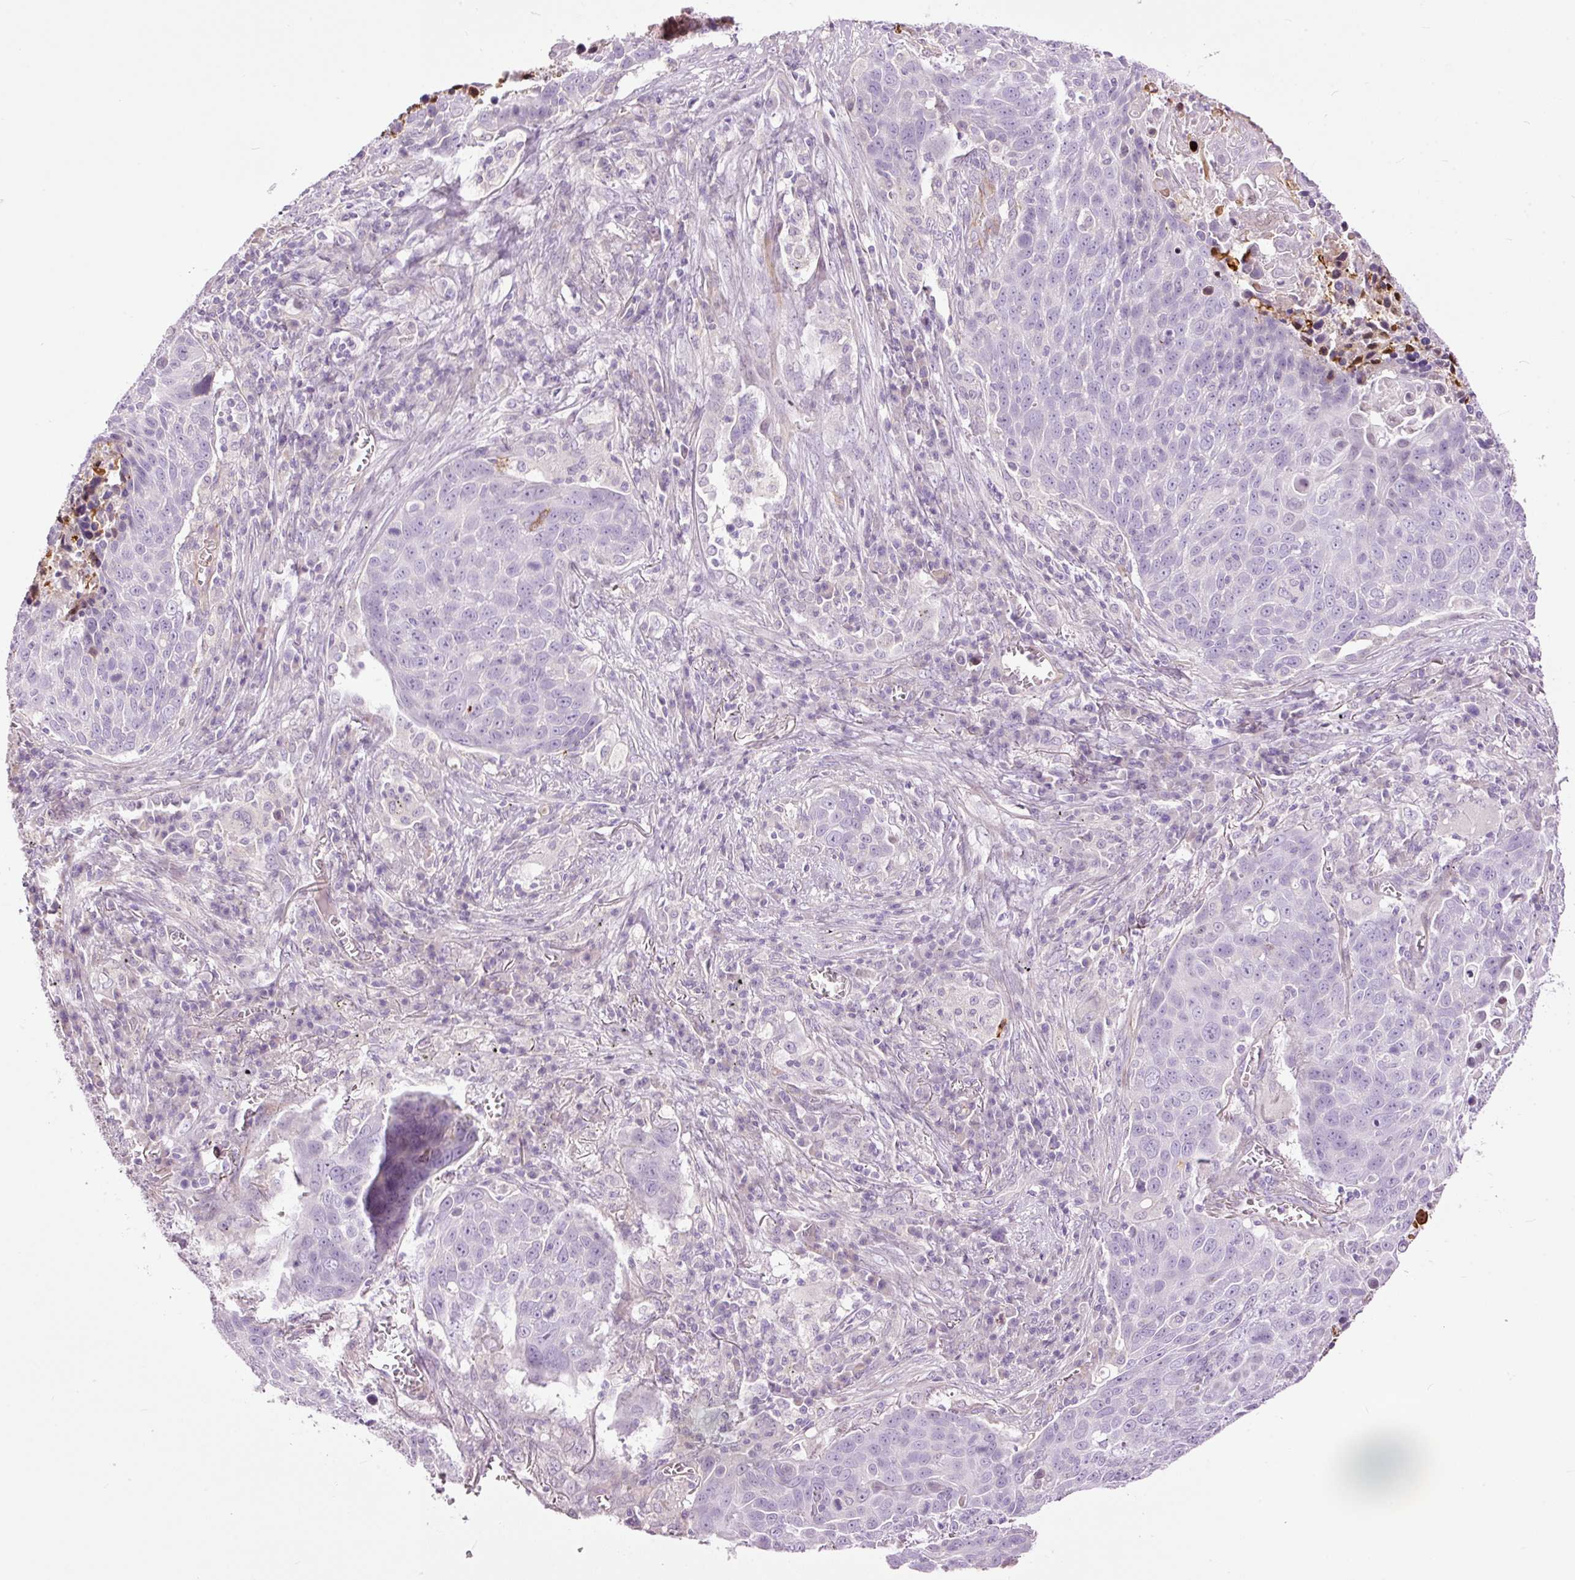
{"staining": {"intensity": "negative", "quantity": "none", "location": "none"}, "tissue": "lung cancer", "cell_type": "Tumor cells", "image_type": "cancer", "snomed": [{"axis": "morphology", "description": "Squamous cell carcinoma, NOS"}, {"axis": "topography", "description": "Lung"}], "caption": "This is an immunohistochemistry (IHC) image of human lung cancer (squamous cell carcinoma). There is no positivity in tumor cells.", "gene": "FCRL4", "patient": {"sex": "male", "age": 78}}